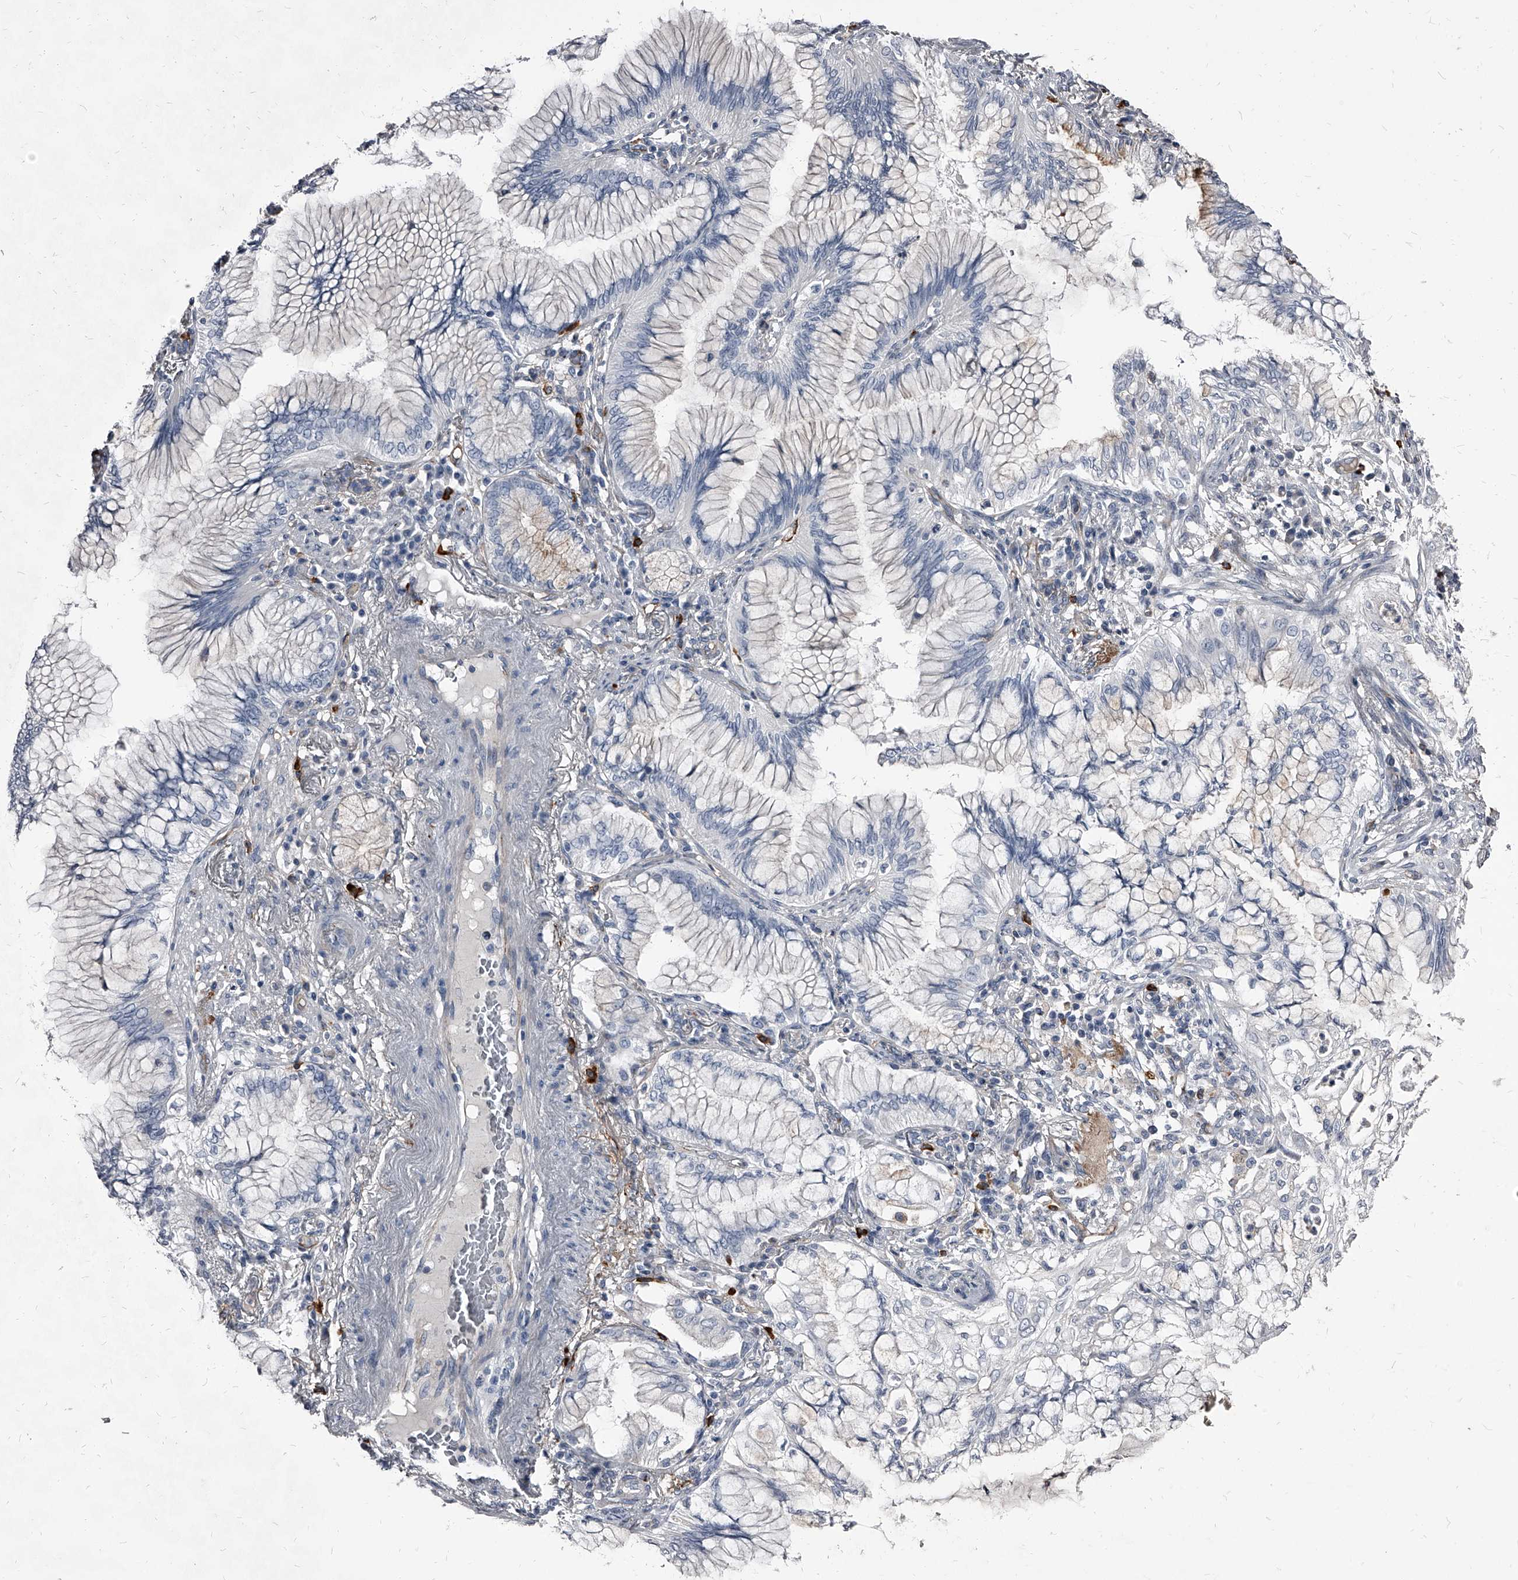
{"staining": {"intensity": "negative", "quantity": "none", "location": "none"}, "tissue": "lung cancer", "cell_type": "Tumor cells", "image_type": "cancer", "snomed": [{"axis": "morphology", "description": "Adenocarcinoma, NOS"}, {"axis": "topography", "description": "Lung"}], "caption": "Immunohistochemistry histopathology image of neoplastic tissue: human lung adenocarcinoma stained with DAB (3,3'-diaminobenzidine) shows no significant protein staining in tumor cells.", "gene": "PGLYRP3", "patient": {"sex": "female", "age": 70}}